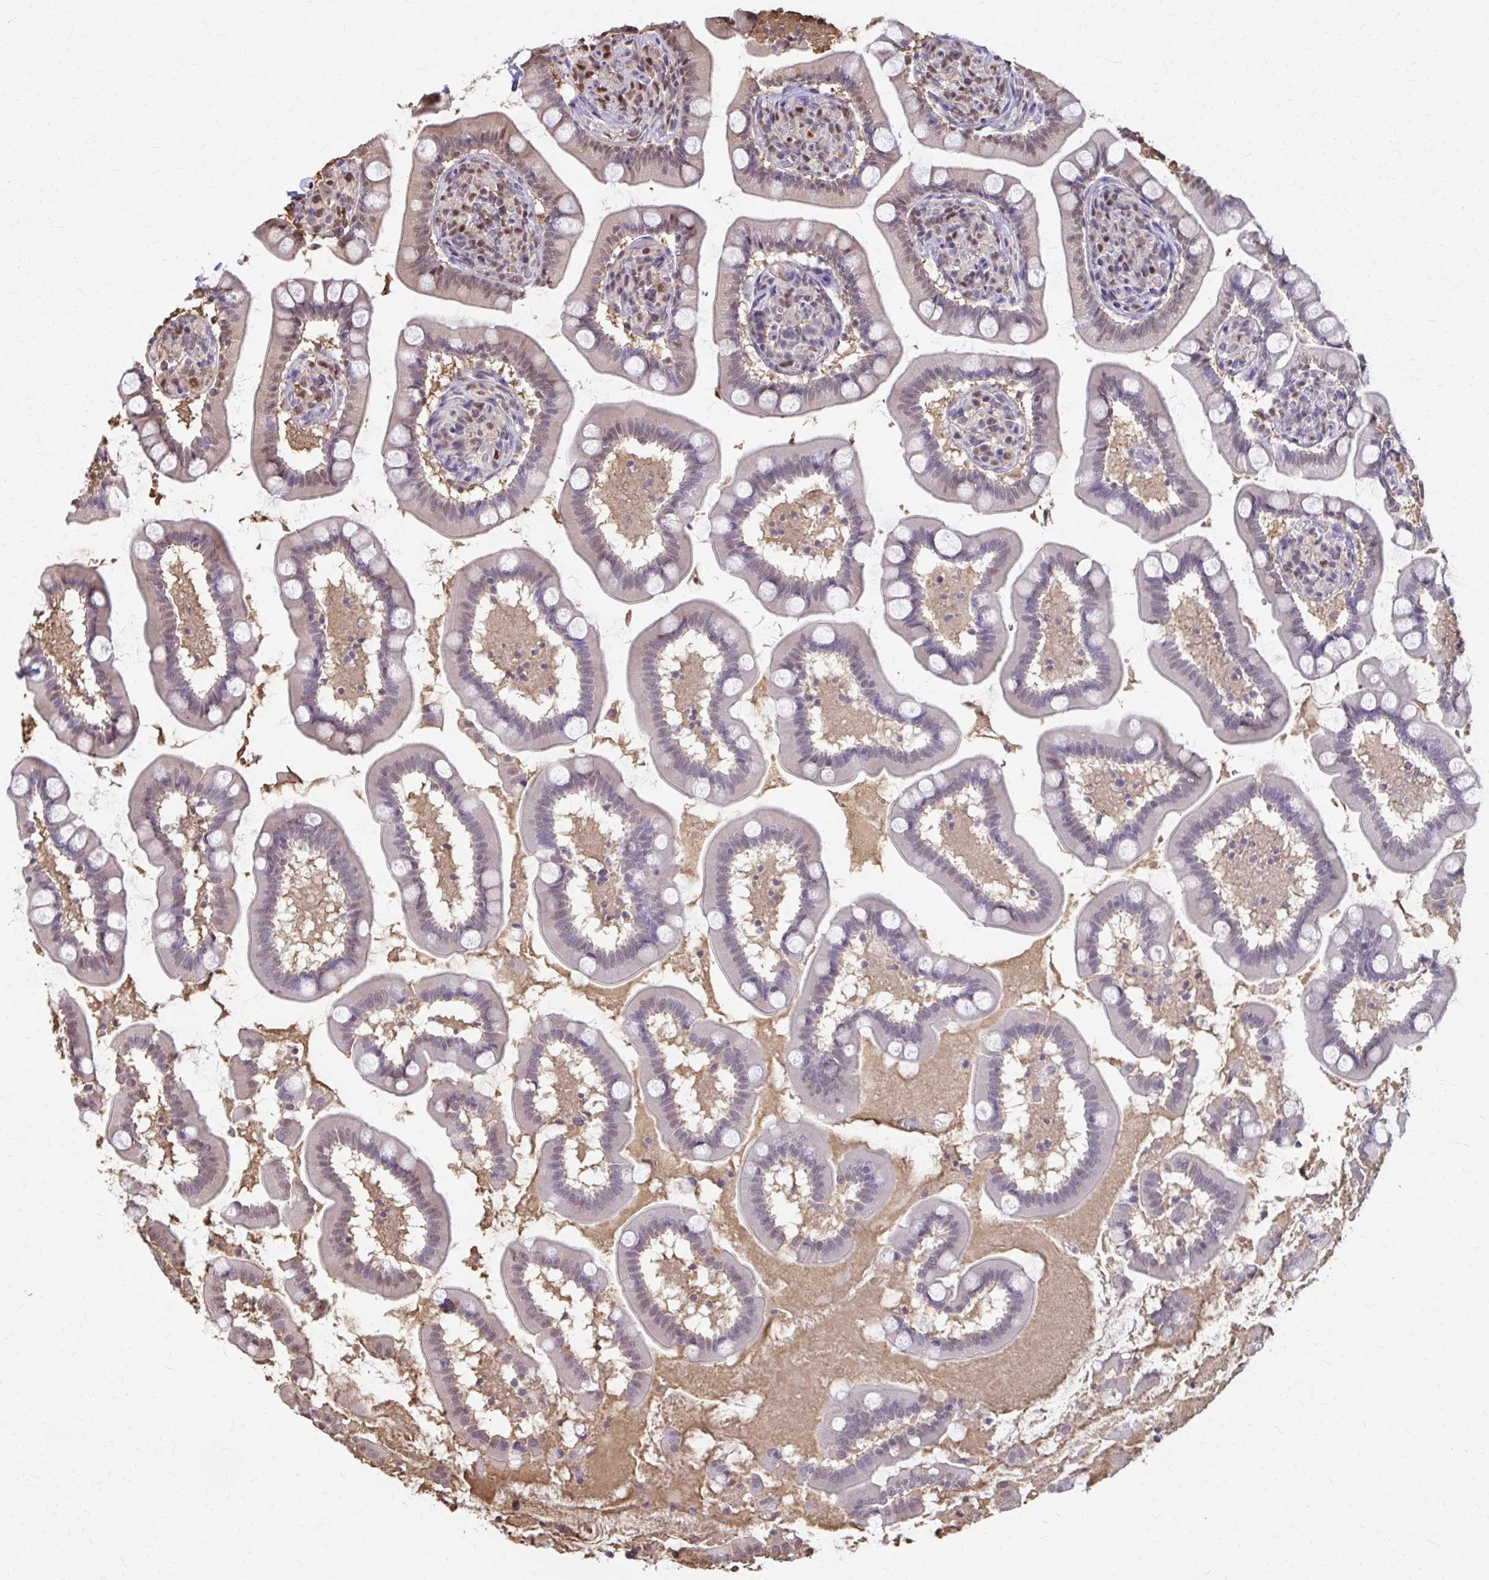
{"staining": {"intensity": "moderate", "quantity": "<25%", "location": "nuclear"}, "tissue": "small intestine", "cell_type": "Glandular cells", "image_type": "normal", "snomed": [{"axis": "morphology", "description": "Normal tissue, NOS"}, {"axis": "topography", "description": "Small intestine"}], "caption": "Glandular cells display low levels of moderate nuclear positivity in approximately <25% of cells in normal human small intestine.", "gene": "ING4", "patient": {"sex": "female", "age": 64}}